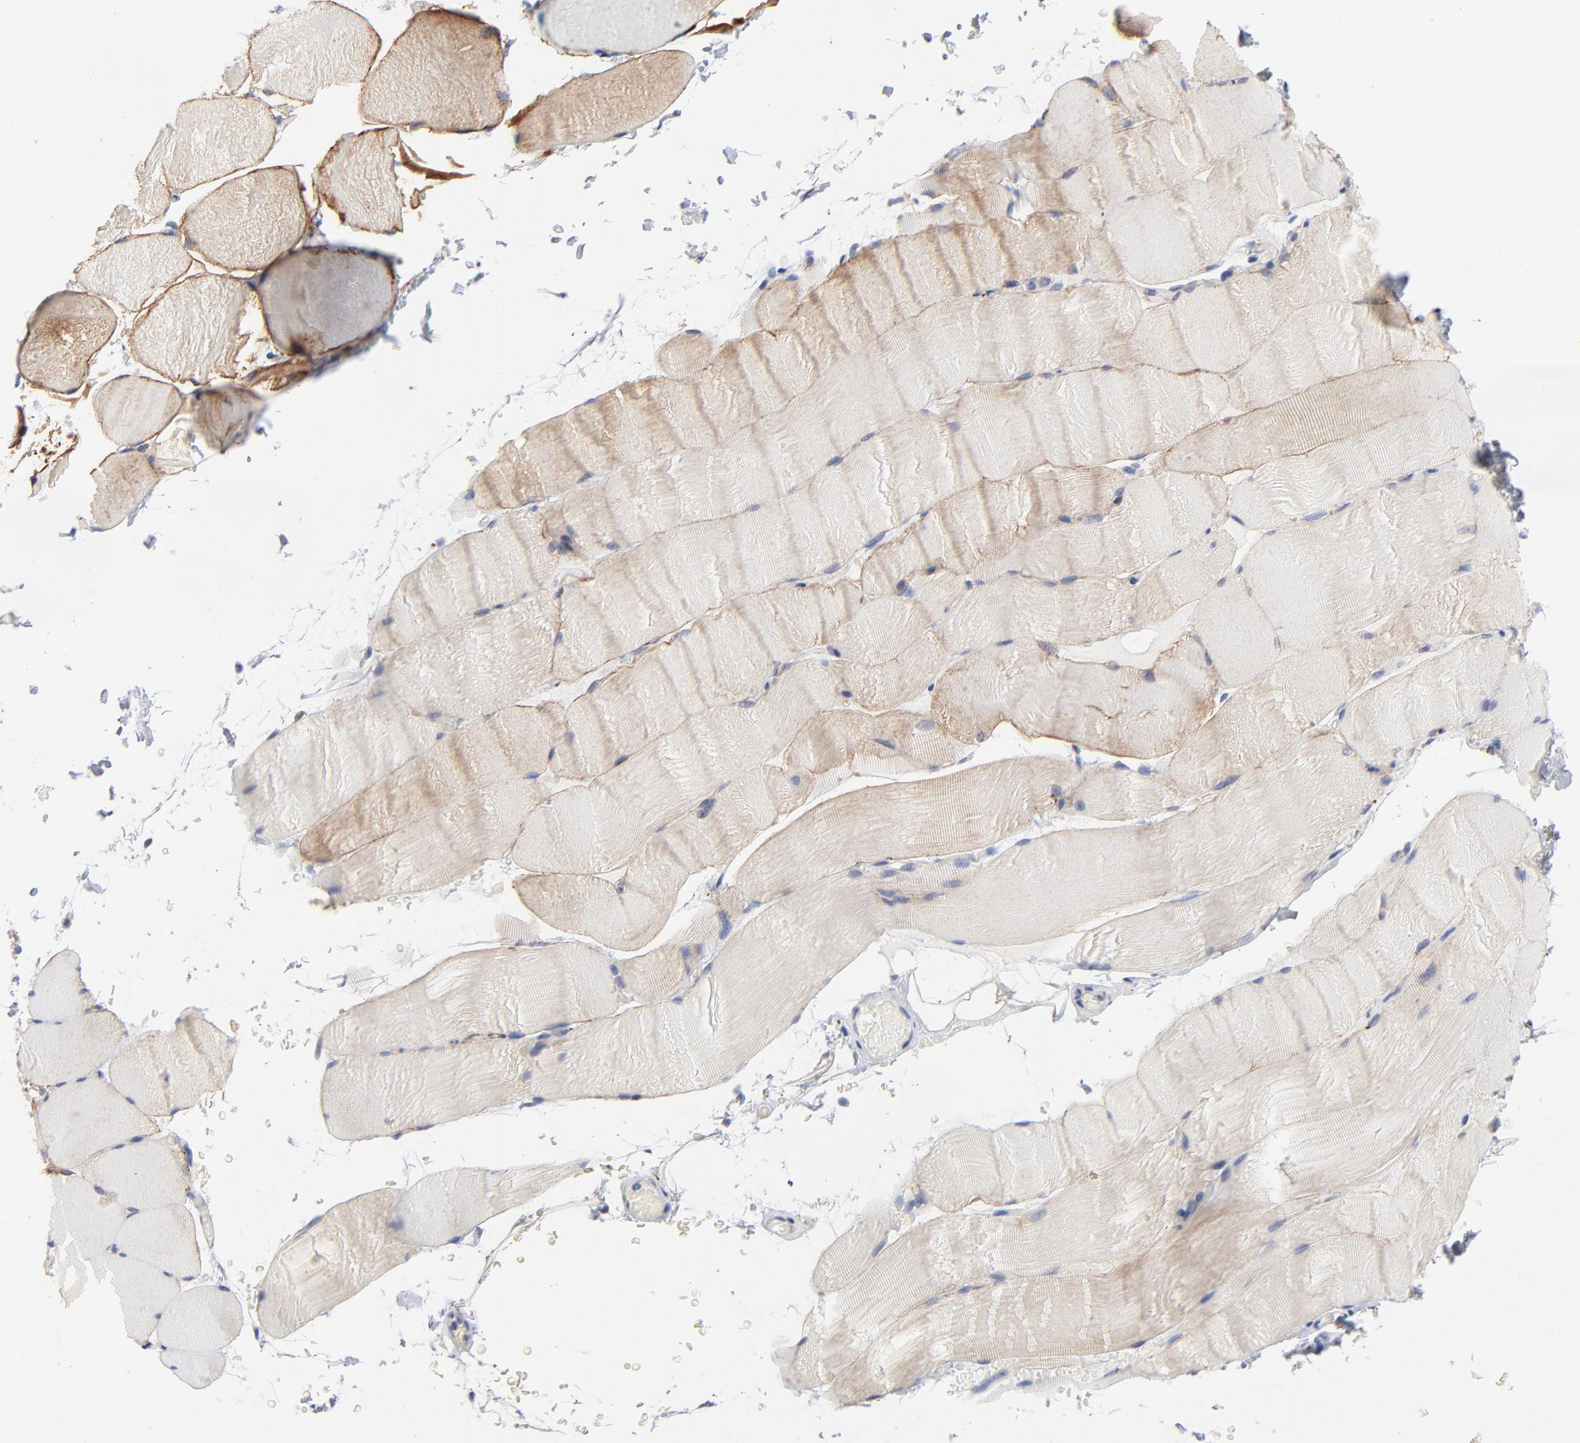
{"staining": {"intensity": "weak", "quantity": "25%-75%", "location": "cytoplasmic/membranous"}, "tissue": "skeletal muscle", "cell_type": "Myocytes", "image_type": "normal", "snomed": [{"axis": "morphology", "description": "Normal tissue, NOS"}, {"axis": "topography", "description": "Skeletal muscle"}], "caption": "A brown stain shows weak cytoplasmic/membranous staining of a protein in myocytes of normal human skeletal muscle.", "gene": "SLC16A1", "patient": {"sex": "female", "age": 37}}